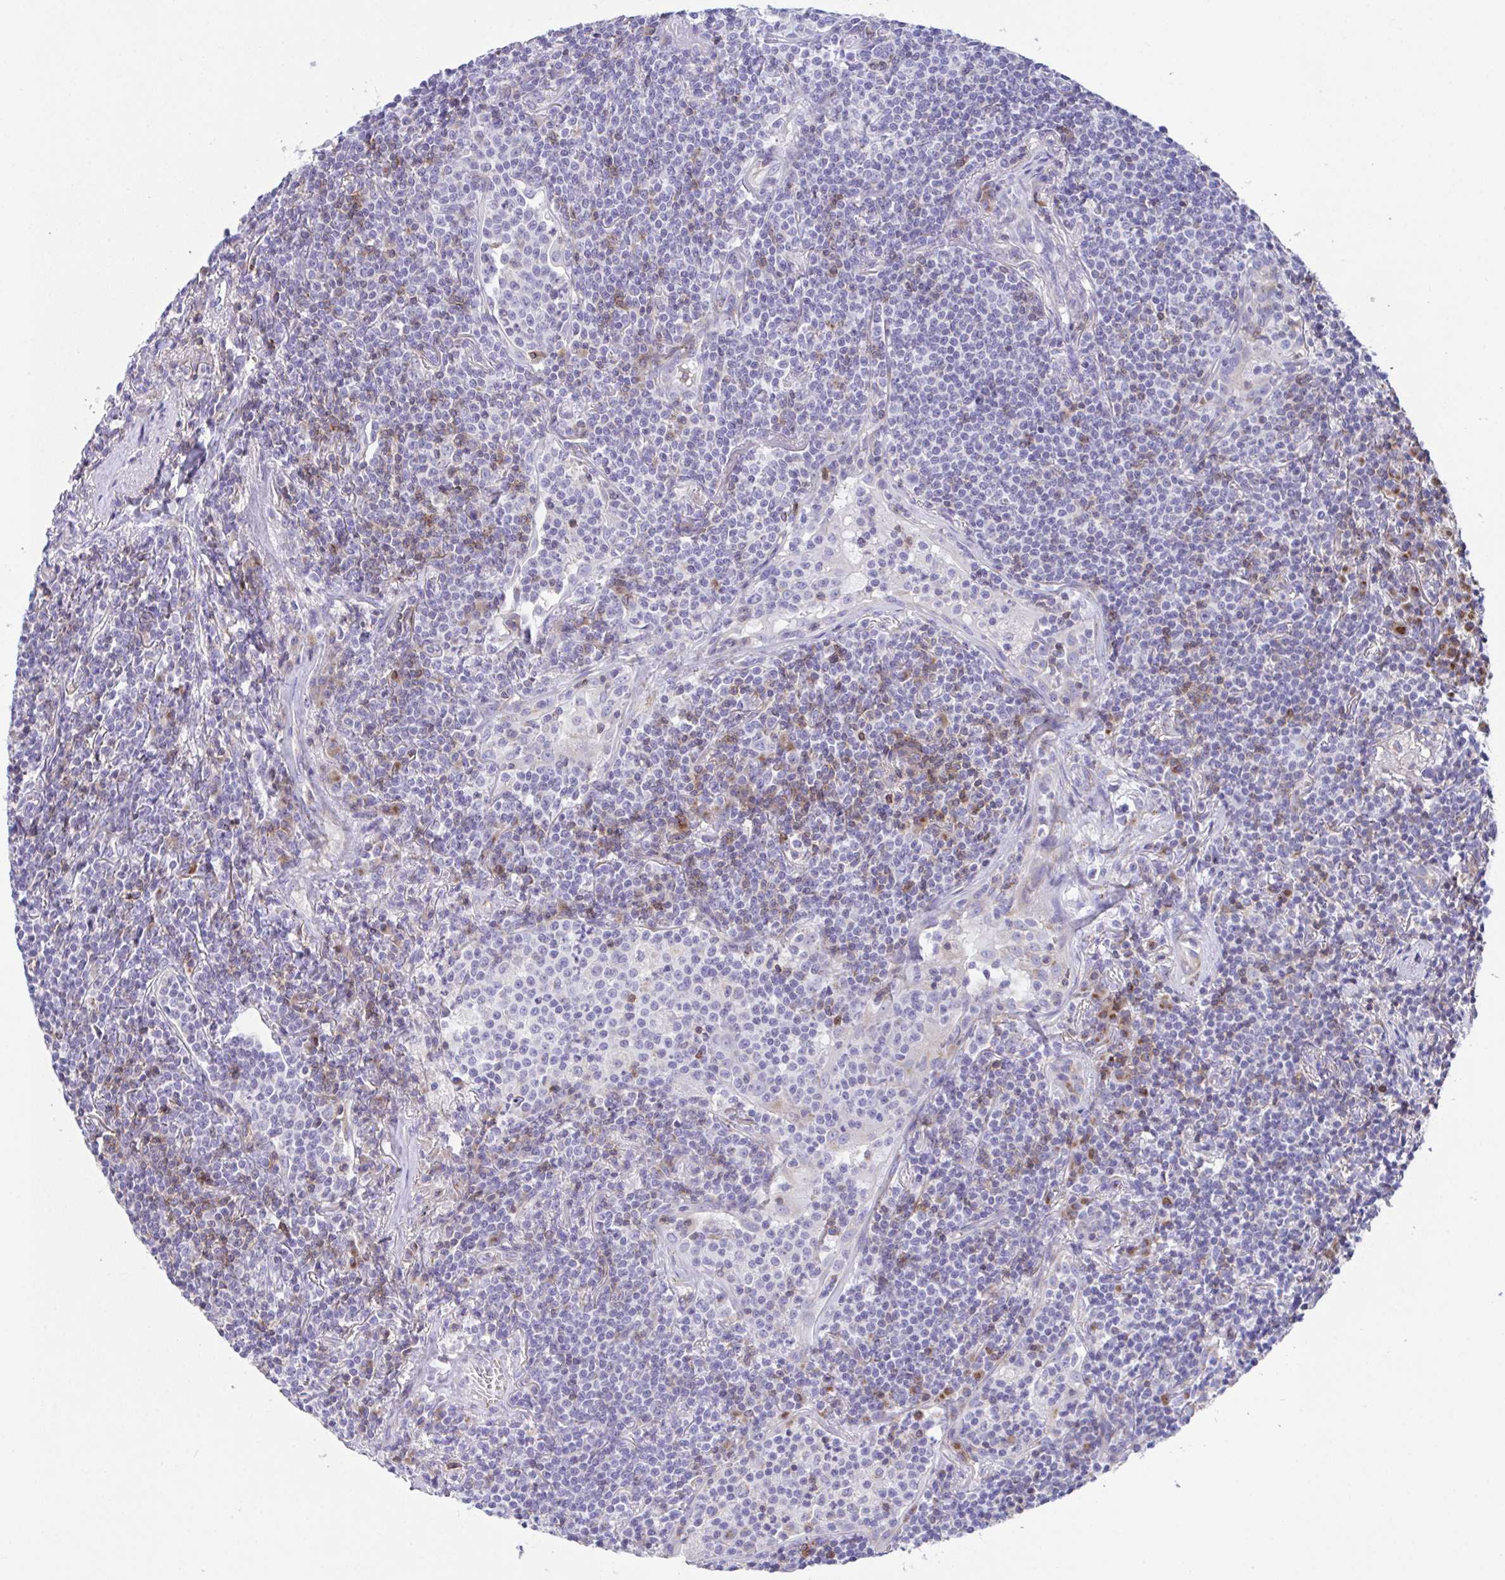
{"staining": {"intensity": "negative", "quantity": "none", "location": "none"}, "tissue": "lymphoma", "cell_type": "Tumor cells", "image_type": "cancer", "snomed": [{"axis": "morphology", "description": "Malignant lymphoma, non-Hodgkin's type, Low grade"}, {"axis": "topography", "description": "Lung"}], "caption": "Immunohistochemistry (IHC) of low-grade malignant lymphoma, non-Hodgkin's type displays no expression in tumor cells.", "gene": "MIA3", "patient": {"sex": "female", "age": 71}}